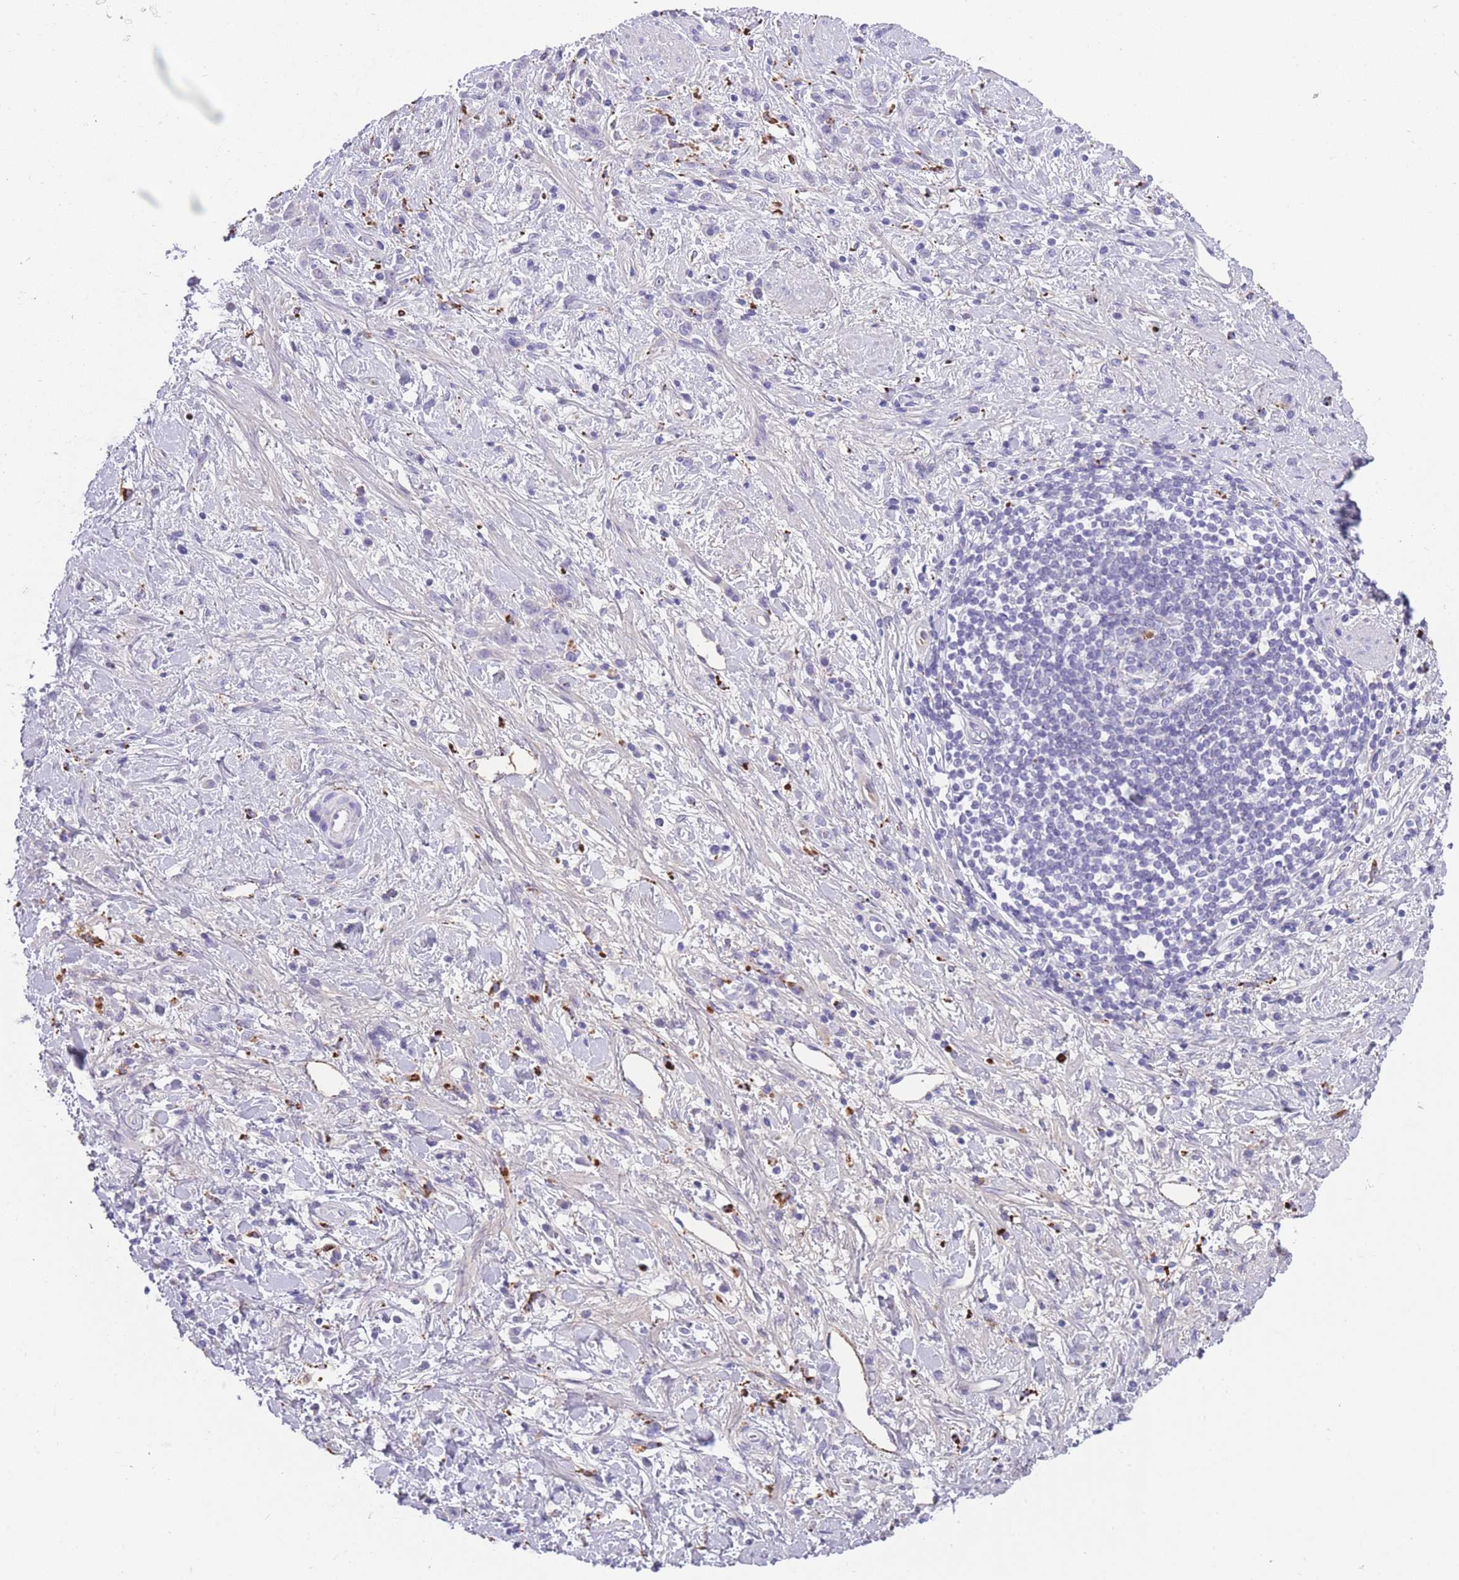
{"staining": {"intensity": "negative", "quantity": "none", "location": "none"}, "tissue": "stomach cancer", "cell_type": "Tumor cells", "image_type": "cancer", "snomed": [{"axis": "morphology", "description": "Adenocarcinoma, NOS"}, {"axis": "topography", "description": "Stomach"}], "caption": "DAB (3,3'-diaminobenzidine) immunohistochemical staining of human stomach cancer (adenocarcinoma) exhibits no significant positivity in tumor cells.", "gene": "GNAT1", "patient": {"sex": "female", "age": 60}}